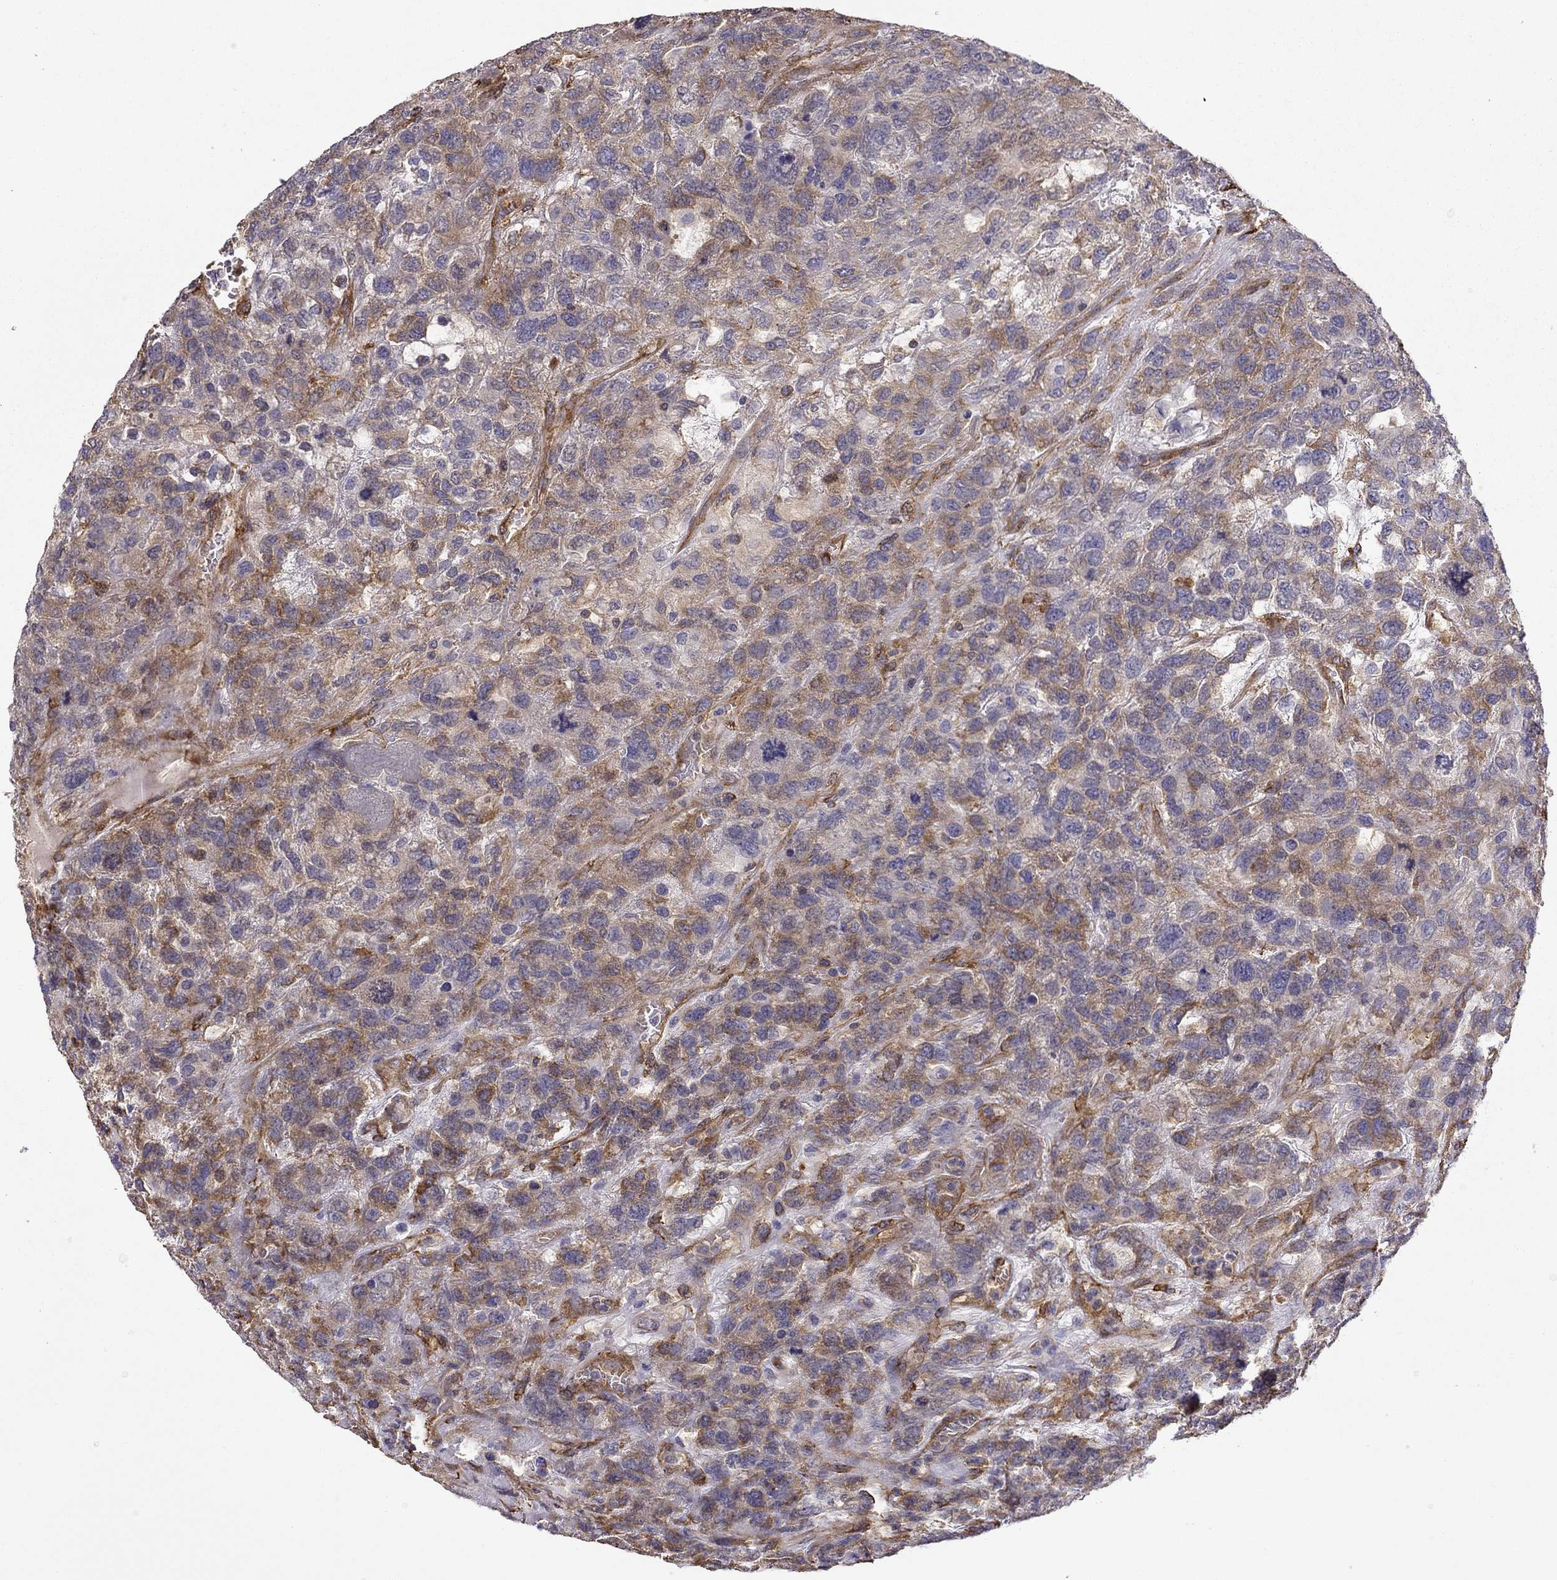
{"staining": {"intensity": "moderate", "quantity": "25%-75%", "location": "cytoplasmic/membranous"}, "tissue": "testis cancer", "cell_type": "Tumor cells", "image_type": "cancer", "snomed": [{"axis": "morphology", "description": "Seminoma, NOS"}, {"axis": "topography", "description": "Testis"}], "caption": "Human seminoma (testis) stained with a protein marker displays moderate staining in tumor cells.", "gene": "MAP4", "patient": {"sex": "male", "age": 52}}